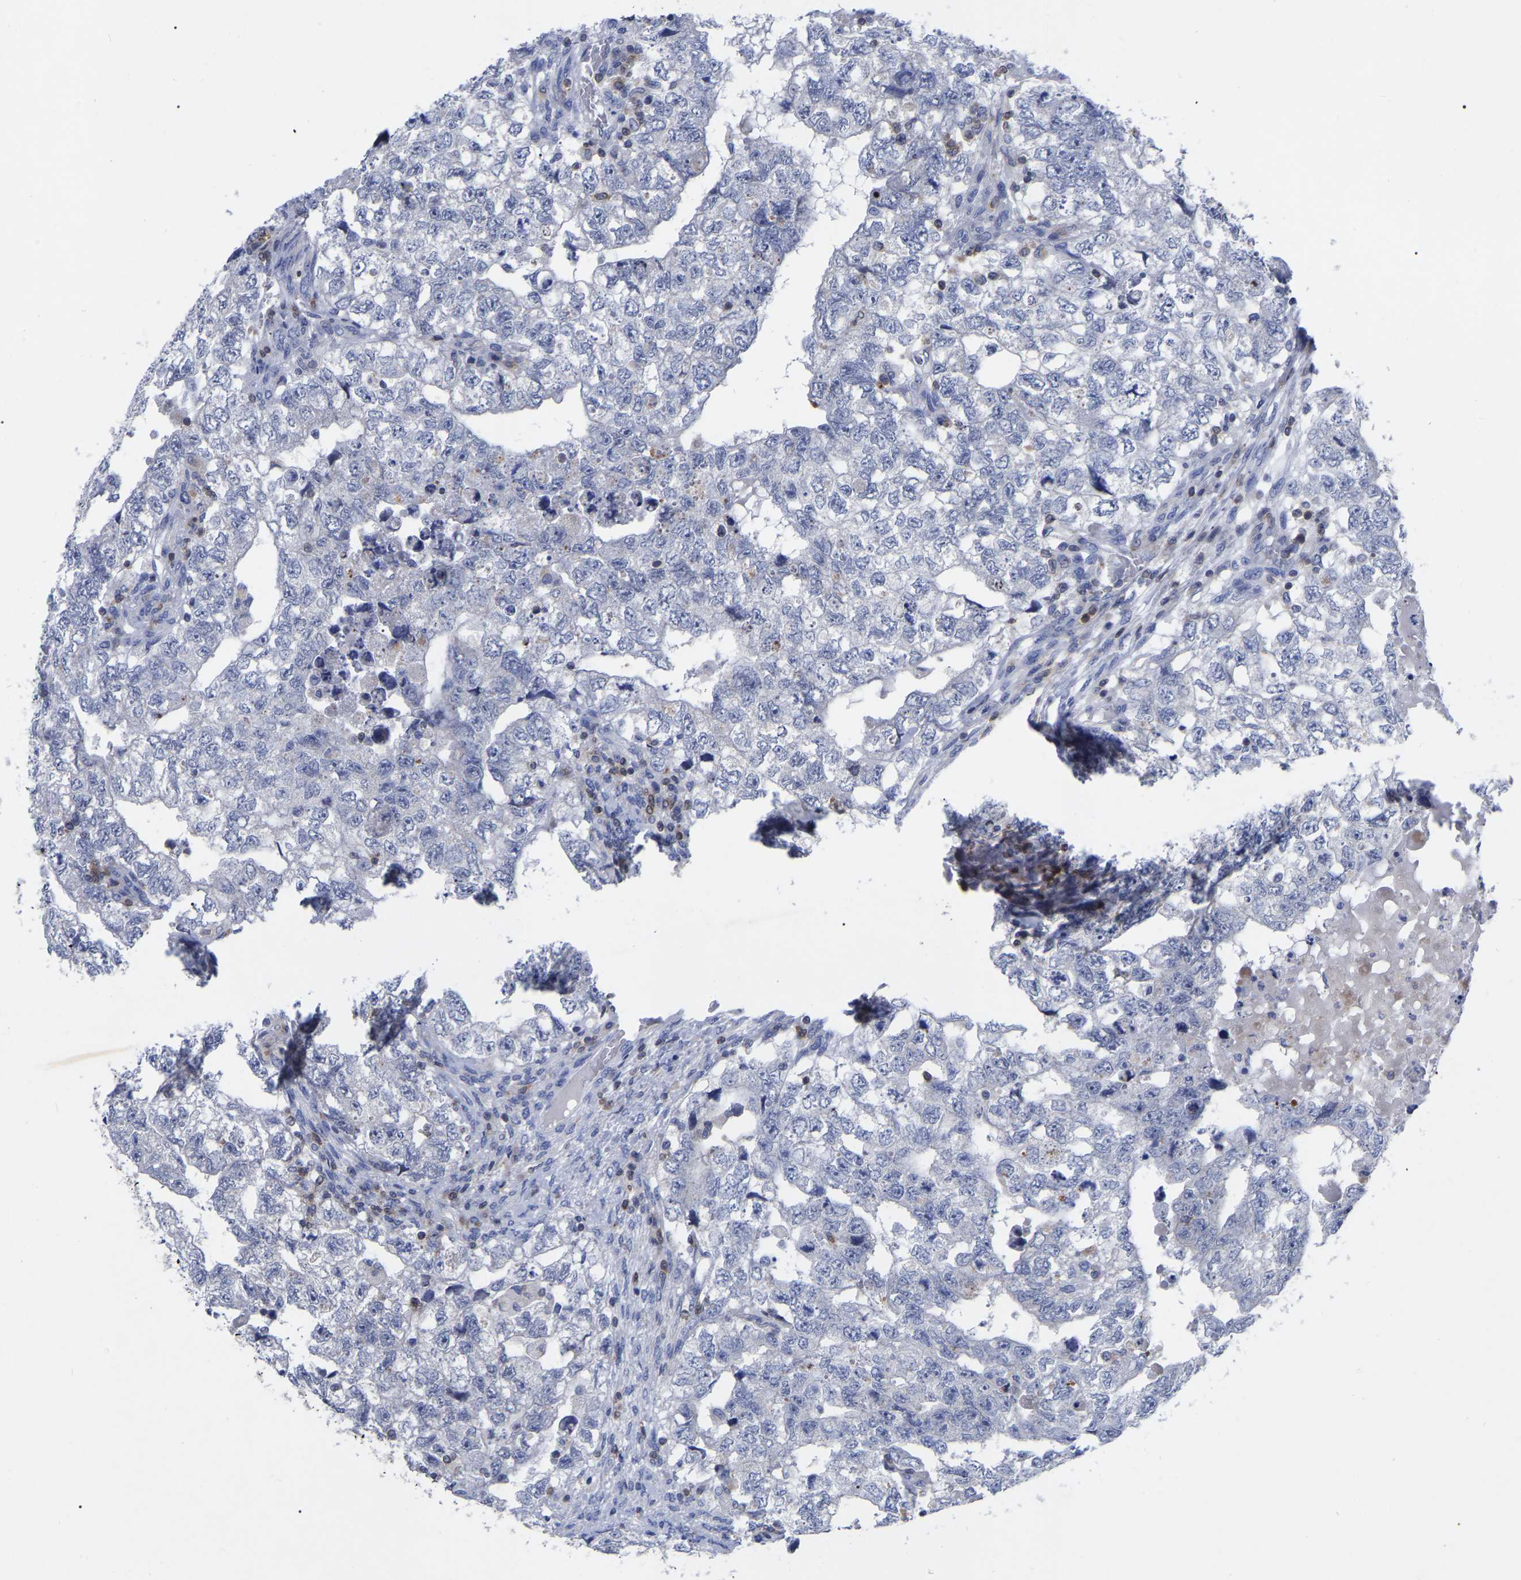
{"staining": {"intensity": "negative", "quantity": "none", "location": "none"}, "tissue": "testis cancer", "cell_type": "Tumor cells", "image_type": "cancer", "snomed": [{"axis": "morphology", "description": "Carcinoma, Embryonal, NOS"}, {"axis": "topography", "description": "Testis"}], "caption": "The photomicrograph reveals no significant positivity in tumor cells of testis embryonal carcinoma.", "gene": "PTPN7", "patient": {"sex": "male", "age": 36}}